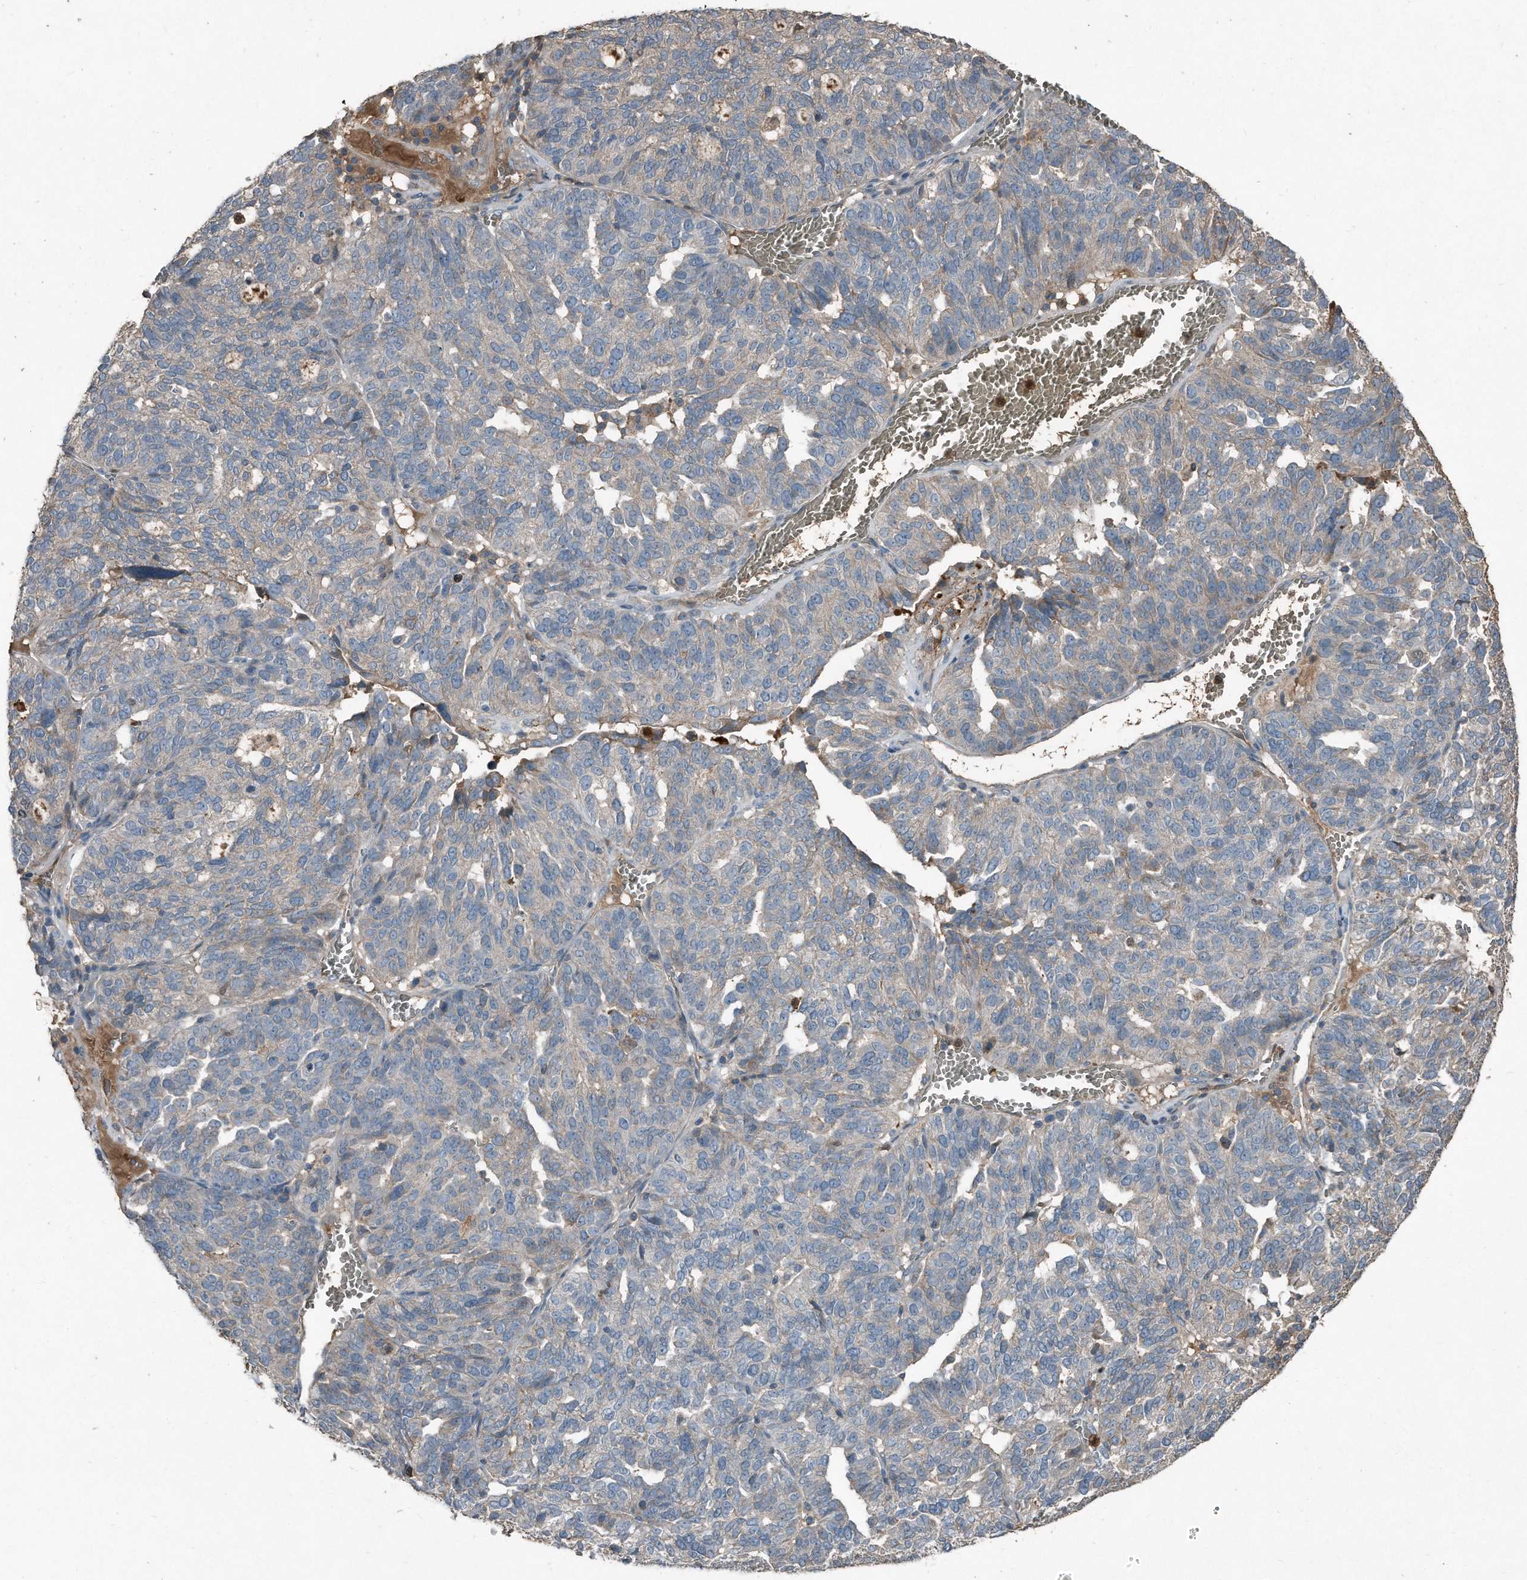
{"staining": {"intensity": "negative", "quantity": "none", "location": "none"}, "tissue": "ovarian cancer", "cell_type": "Tumor cells", "image_type": "cancer", "snomed": [{"axis": "morphology", "description": "Cystadenocarcinoma, serous, NOS"}, {"axis": "topography", "description": "Ovary"}], "caption": "Tumor cells are negative for brown protein staining in serous cystadenocarcinoma (ovarian).", "gene": "C9", "patient": {"sex": "female", "age": 59}}